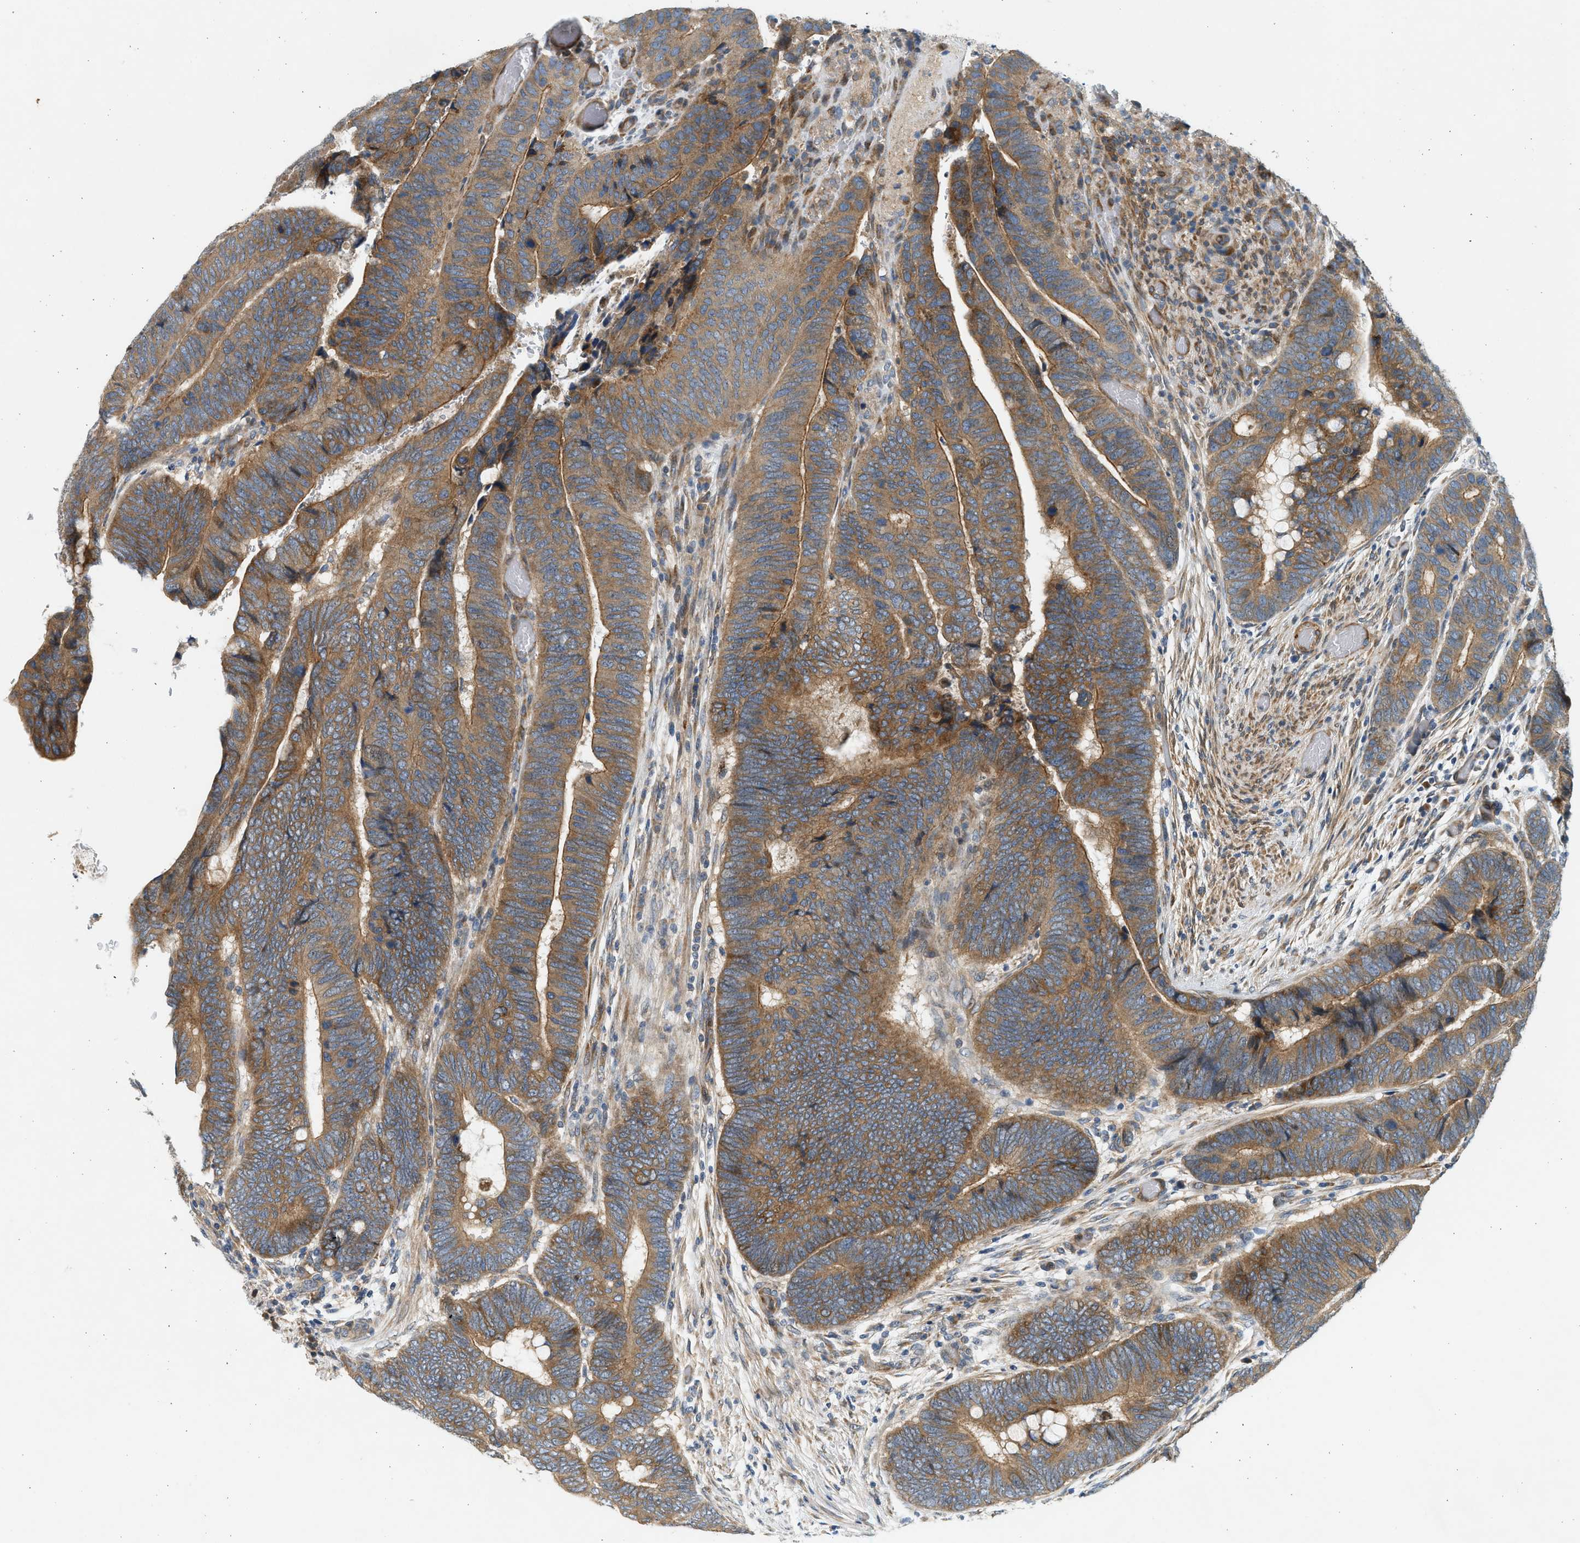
{"staining": {"intensity": "moderate", "quantity": ">75%", "location": "cytoplasmic/membranous"}, "tissue": "colorectal cancer", "cell_type": "Tumor cells", "image_type": "cancer", "snomed": [{"axis": "morphology", "description": "Normal tissue, NOS"}, {"axis": "morphology", "description": "Adenocarcinoma, NOS"}, {"axis": "topography", "description": "Rectum"}], "caption": "A histopathology image showing moderate cytoplasmic/membranous staining in about >75% of tumor cells in colorectal adenocarcinoma, as visualized by brown immunohistochemical staining.", "gene": "KDELR2", "patient": {"sex": "male", "age": 92}}